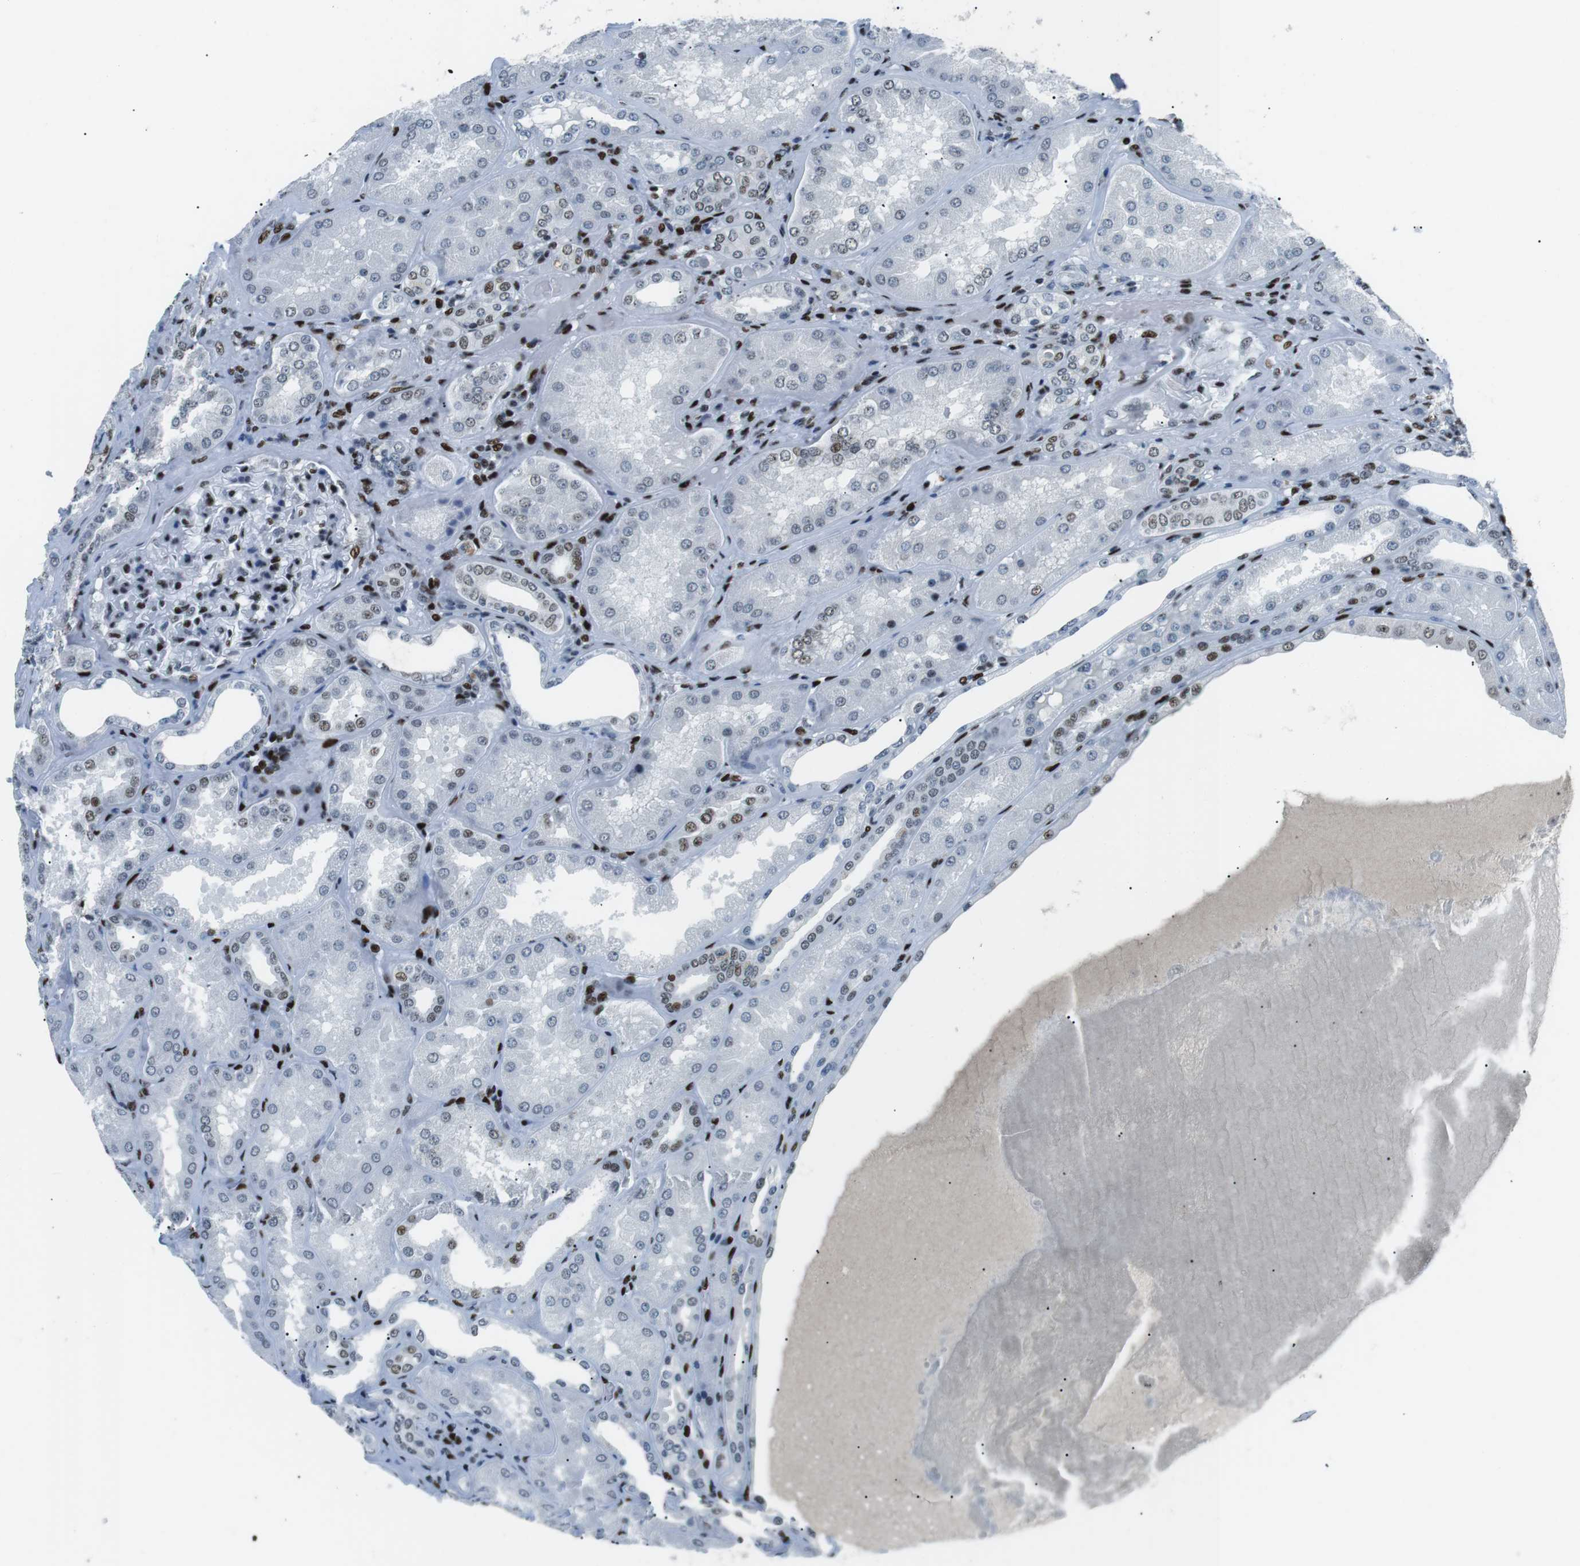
{"staining": {"intensity": "strong", "quantity": "25%-75%", "location": "nuclear"}, "tissue": "kidney", "cell_type": "Cells in glomeruli", "image_type": "normal", "snomed": [{"axis": "morphology", "description": "Normal tissue, NOS"}, {"axis": "topography", "description": "Kidney"}], "caption": "IHC staining of normal kidney, which displays high levels of strong nuclear expression in about 25%-75% of cells in glomeruli indicating strong nuclear protein expression. The staining was performed using DAB (3,3'-diaminobenzidine) (brown) for protein detection and nuclei were counterstained in hematoxylin (blue).", "gene": "PML", "patient": {"sex": "female", "age": 56}}